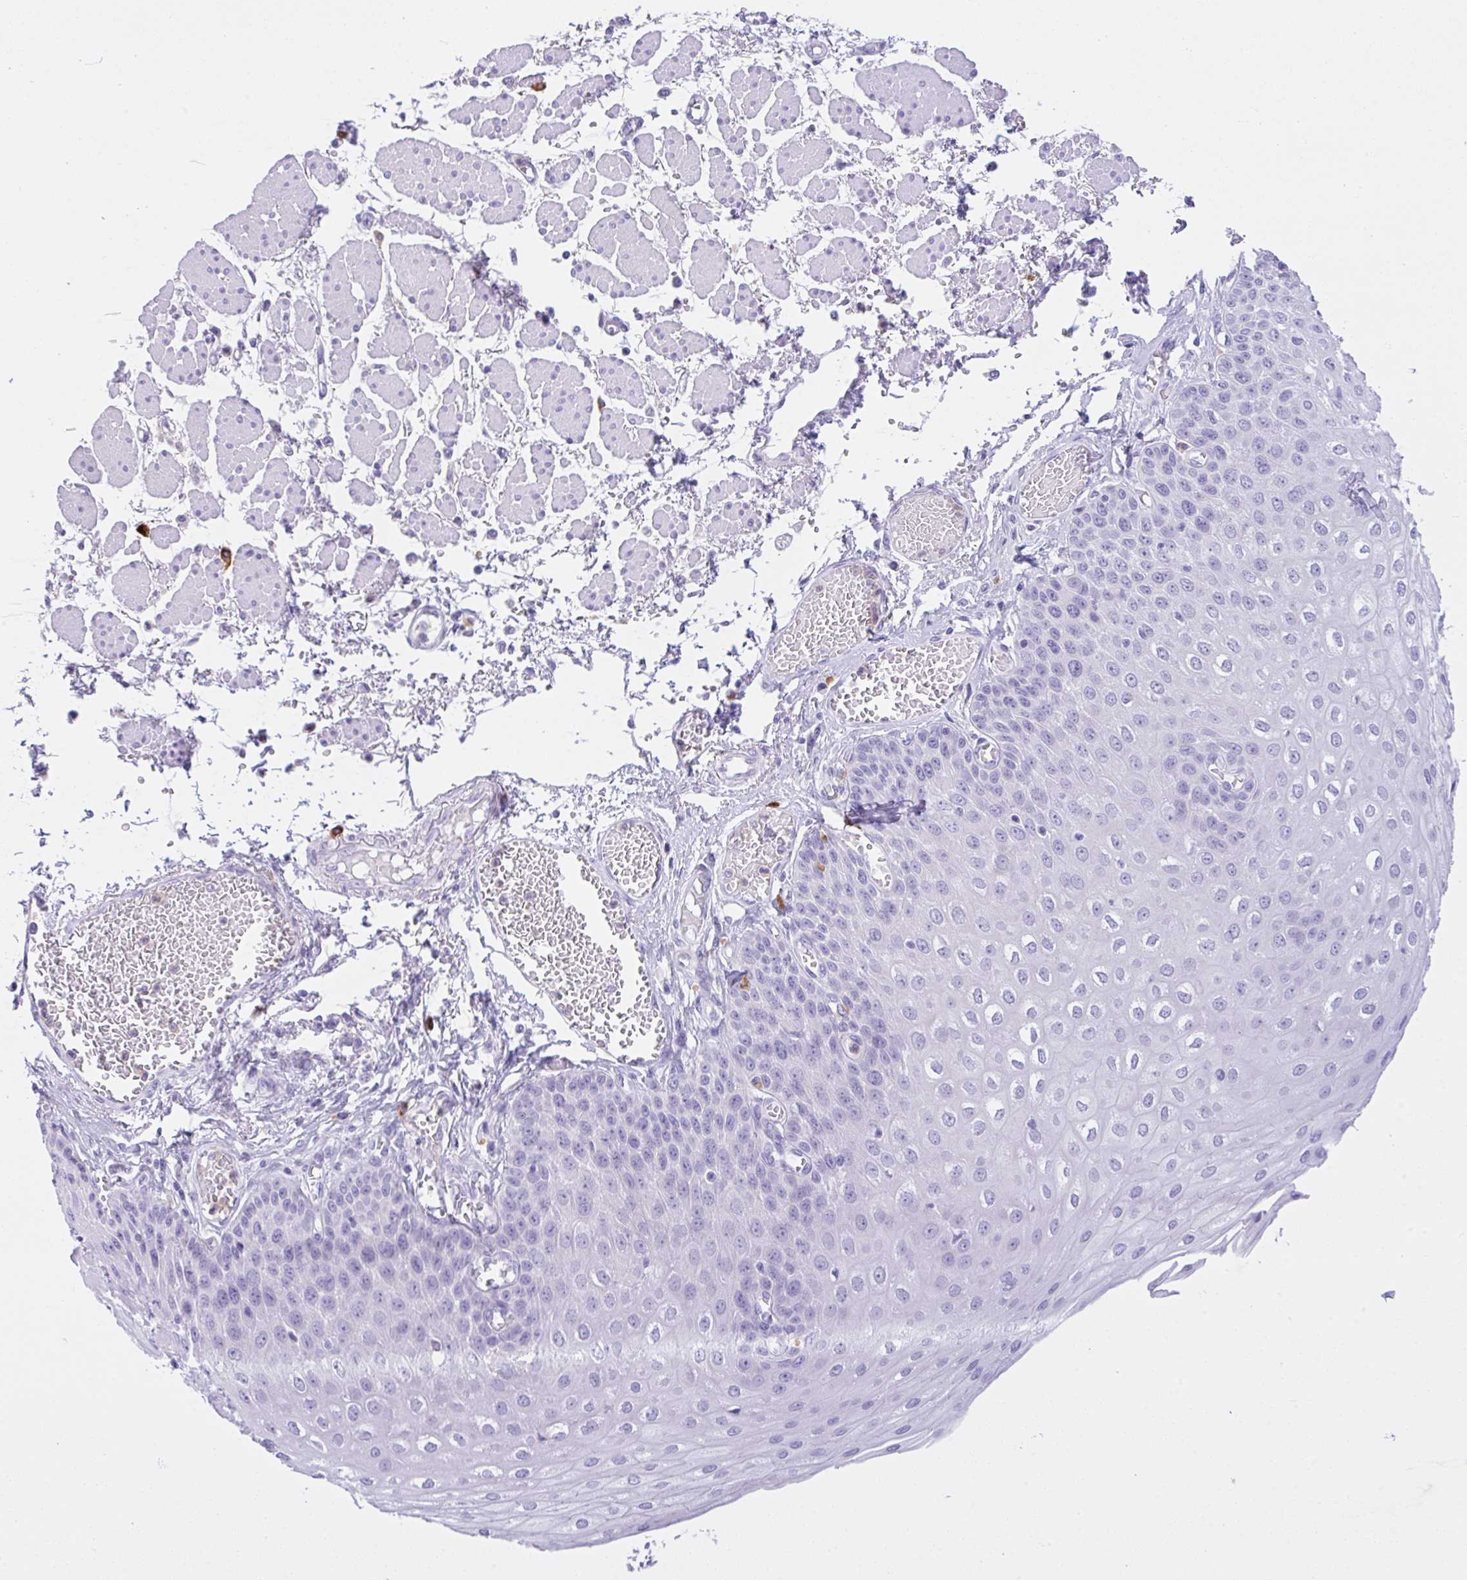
{"staining": {"intensity": "negative", "quantity": "none", "location": "none"}, "tissue": "esophagus", "cell_type": "Squamous epithelial cells", "image_type": "normal", "snomed": [{"axis": "morphology", "description": "Normal tissue, NOS"}, {"axis": "morphology", "description": "Adenocarcinoma, NOS"}, {"axis": "topography", "description": "Esophagus"}], "caption": "Unremarkable esophagus was stained to show a protein in brown. There is no significant staining in squamous epithelial cells. (Brightfield microscopy of DAB (3,3'-diaminobenzidine) immunohistochemistry at high magnification).", "gene": "NCF1", "patient": {"sex": "male", "age": 81}}